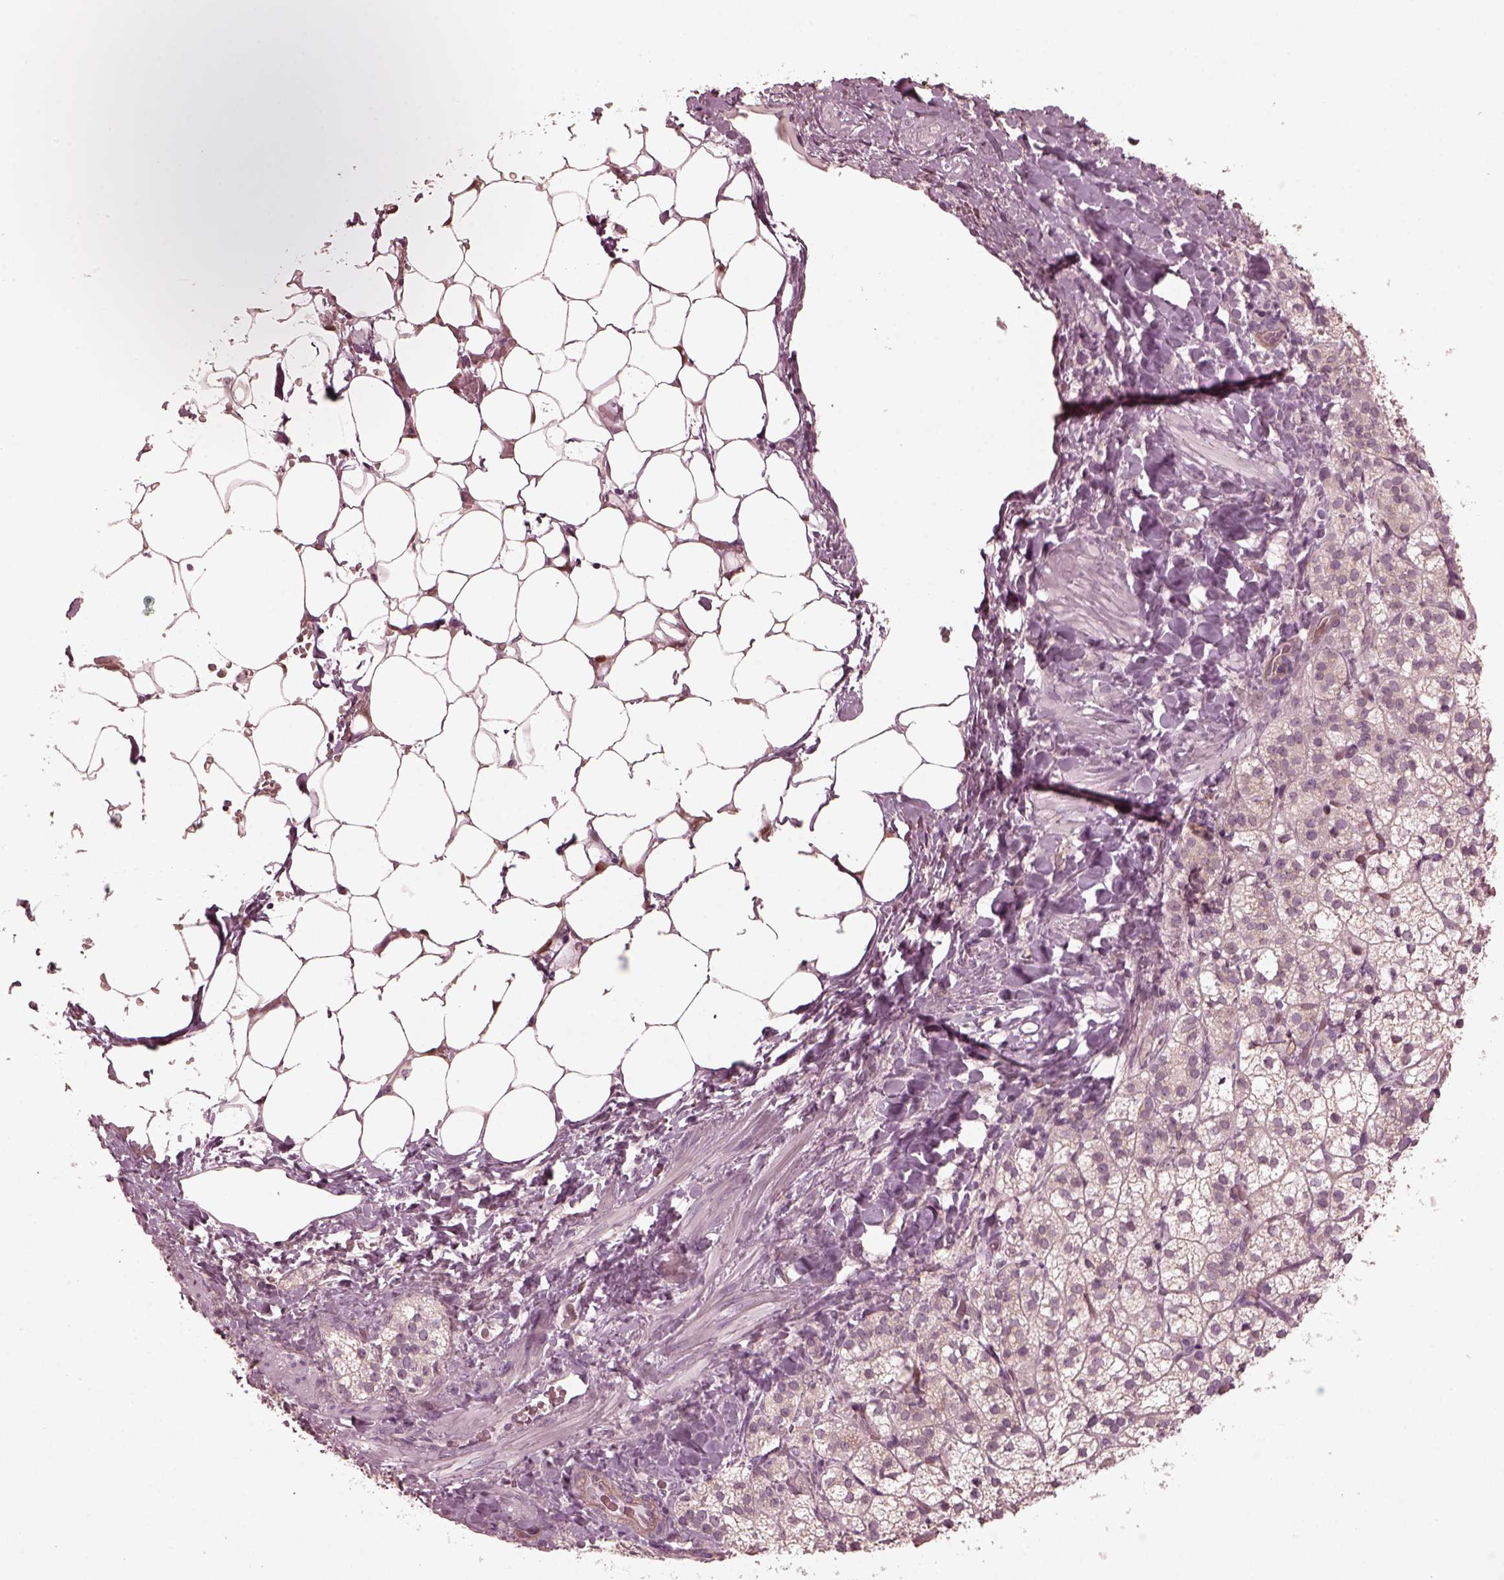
{"staining": {"intensity": "weak", "quantity": "<25%", "location": "cytoplasmic/membranous"}, "tissue": "adrenal gland", "cell_type": "Glandular cells", "image_type": "normal", "snomed": [{"axis": "morphology", "description": "Normal tissue, NOS"}, {"axis": "topography", "description": "Adrenal gland"}], "caption": "Micrograph shows no significant protein positivity in glandular cells of unremarkable adrenal gland.", "gene": "KIF6", "patient": {"sex": "male", "age": 53}}